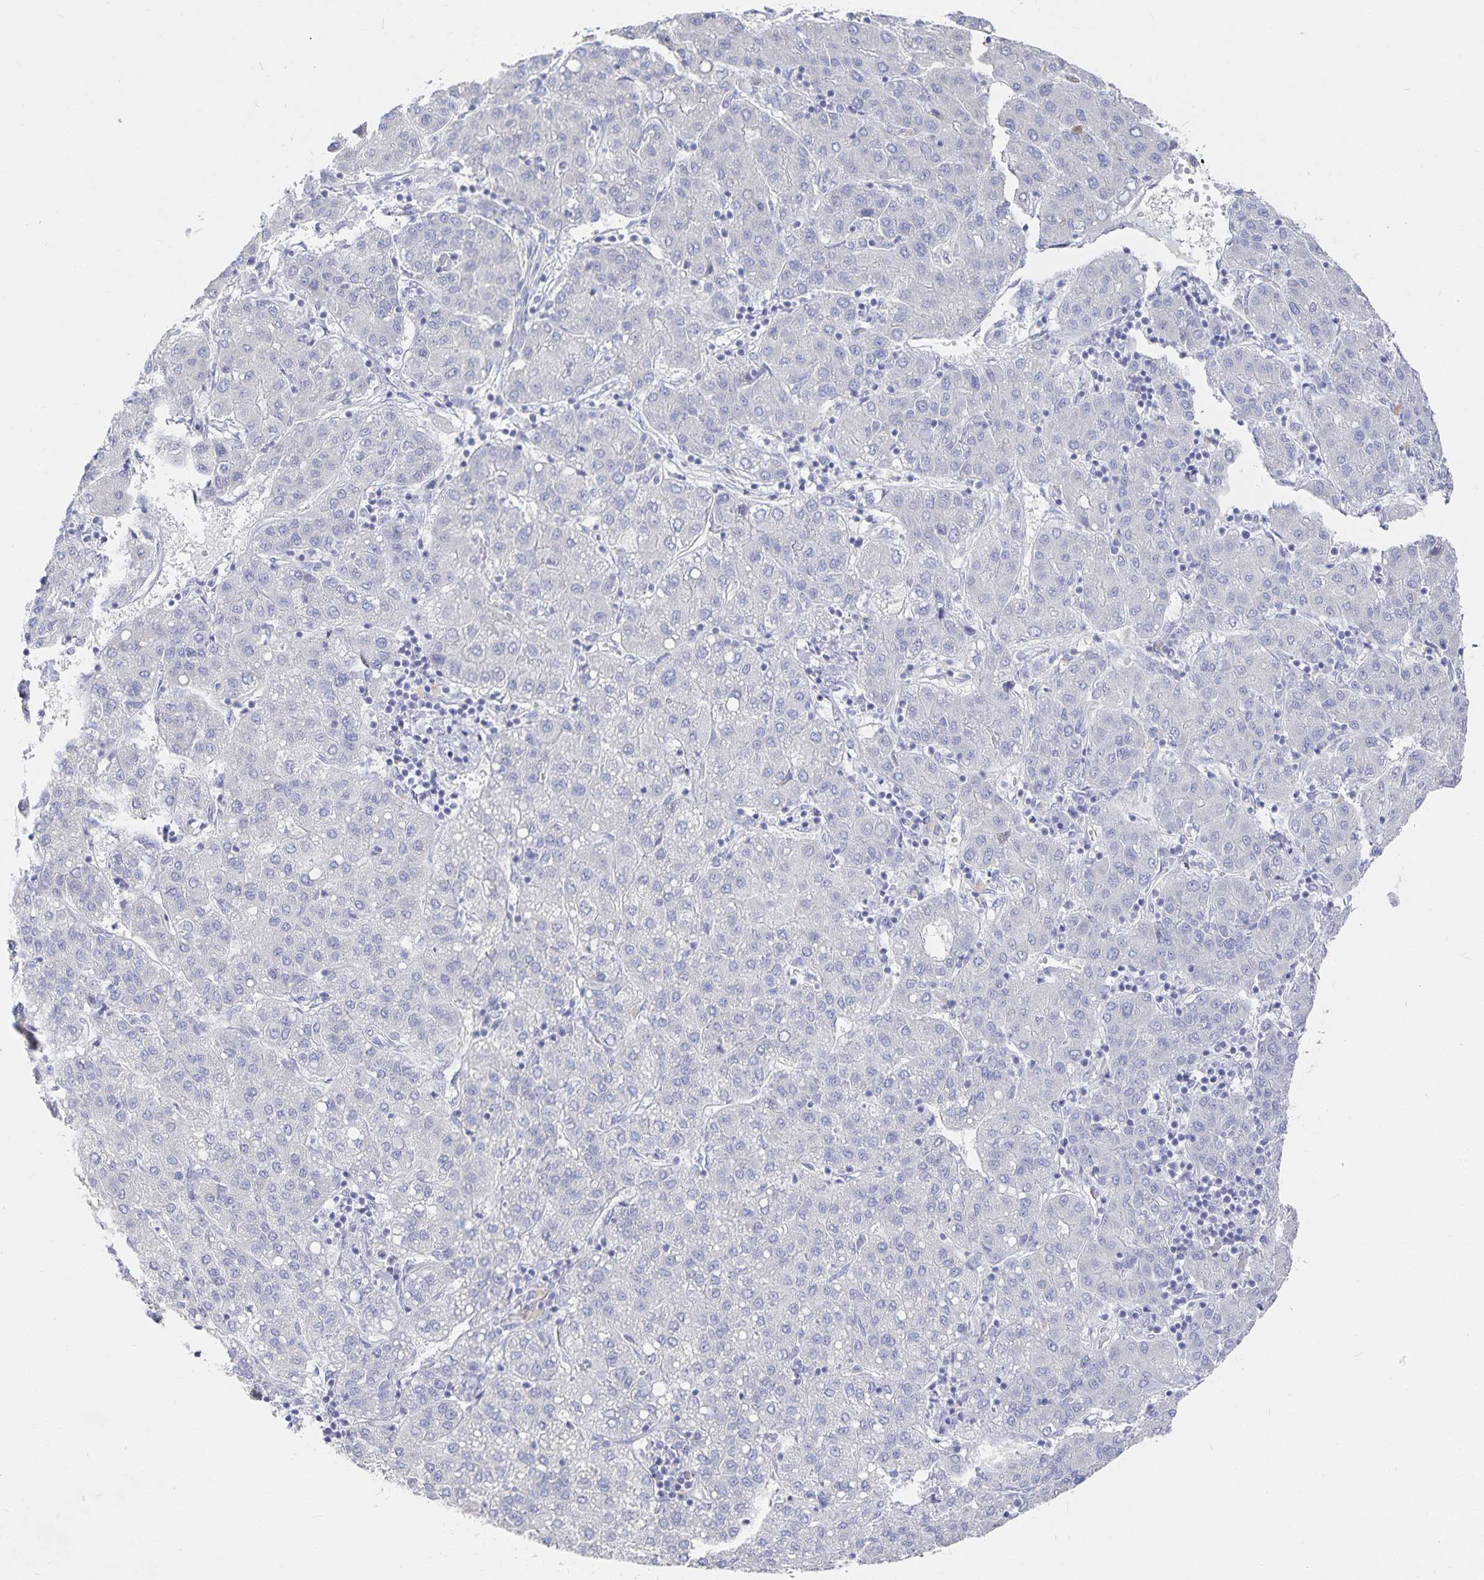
{"staining": {"intensity": "negative", "quantity": "none", "location": "none"}, "tissue": "liver cancer", "cell_type": "Tumor cells", "image_type": "cancer", "snomed": [{"axis": "morphology", "description": "Carcinoma, Hepatocellular, NOS"}, {"axis": "topography", "description": "Liver"}], "caption": "Tumor cells show no significant protein positivity in liver cancer (hepatocellular carcinoma).", "gene": "DNAH9", "patient": {"sex": "male", "age": 65}}